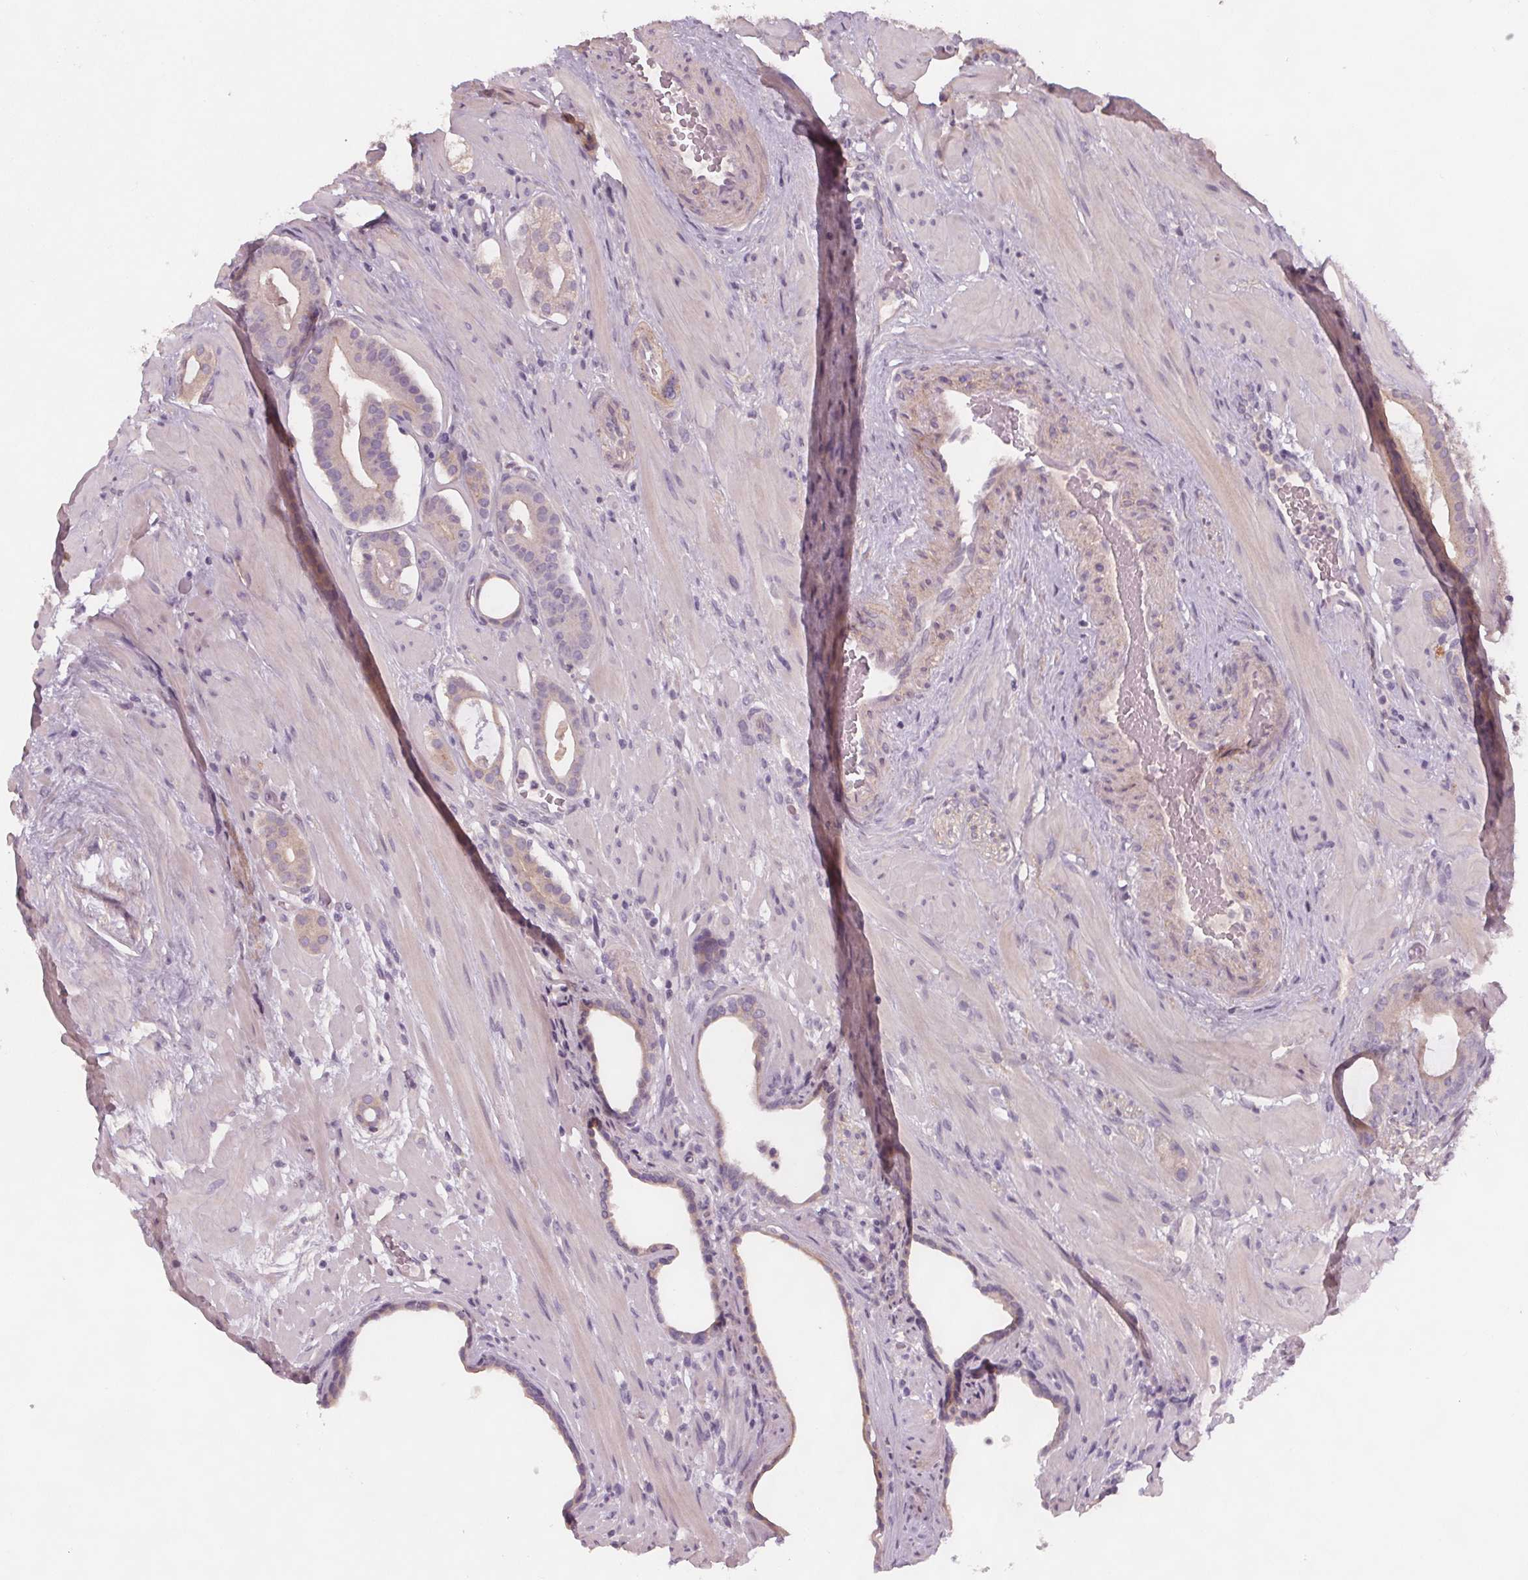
{"staining": {"intensity": "weak", "quantity": "<25%", "location": "cytoplasmic/membranous"}, "tissue": "prostate cancer", "cell_type": "Tumor cells", "image_type": "cancer", "snomed": [{"axis": "morphology", "description": "Adenocarcinoma, Low grade"}, {"axis": "topography", "description": "Prostate"}], "caption": "Protein analysis of prostate low-grade adenocarcinoma reveals no significant expression in tumor cells.", "gene": "VNN1", "patient": {"sex": "male", "age": 57}}